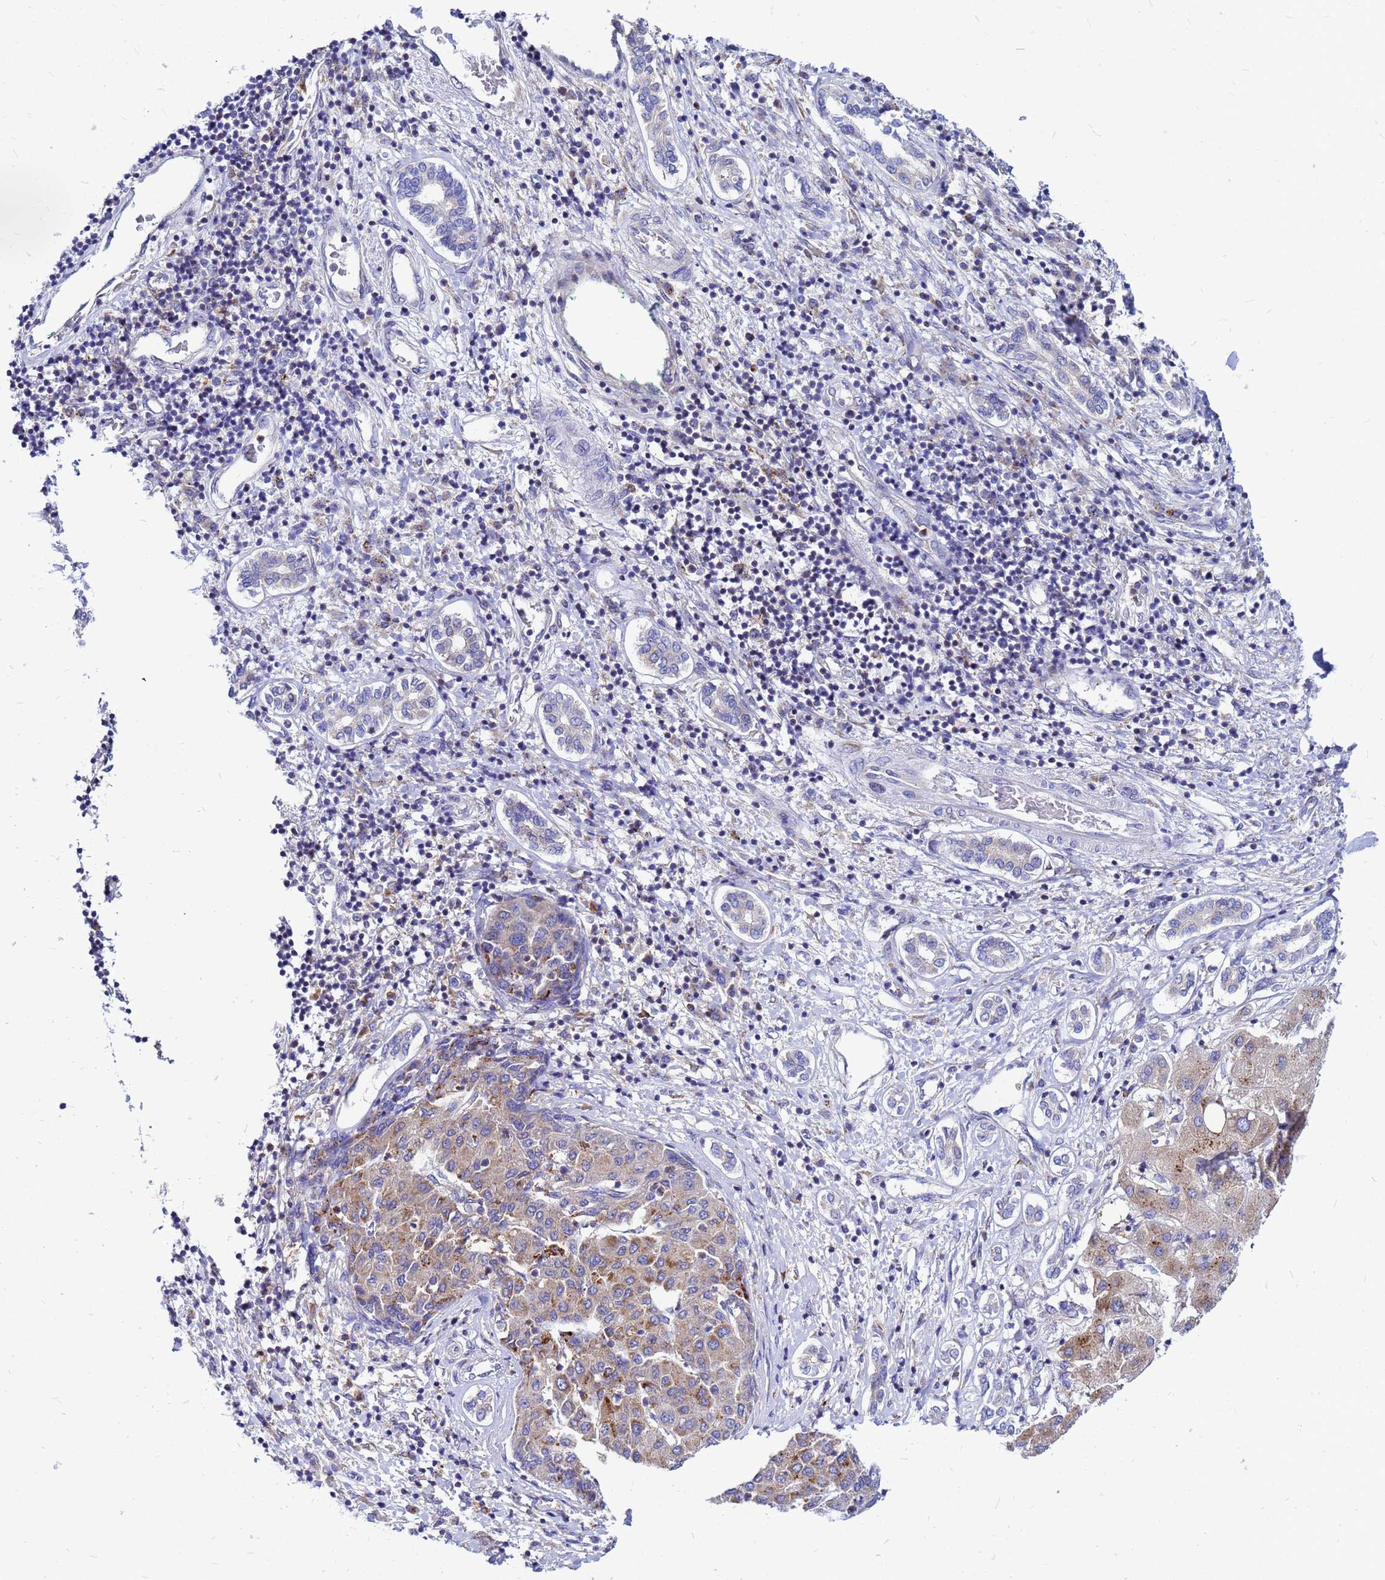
{"staining": {"intensity": "moderate", "quantity": "25%-75%", "location": "cytoplasmic/membranous"}, "tissue": "liver cancer", "cell_type": "Tumor cells", "image_type": "cancer", "snomed": [{"axis": "morphology", "description": "Carcinoma, Hepatocellular, NOS"}, {"axis": "topography", "description": "Liver"}], "caption": "Immunohistochemistry (IHC) of liver cancer demonstrates medium levels of moderate cytoplasmic/membranous expression in about 25%-75% of tumor cells.", "gene": "FHIP1A", "patient": {"sex": "male", "age": 65}}